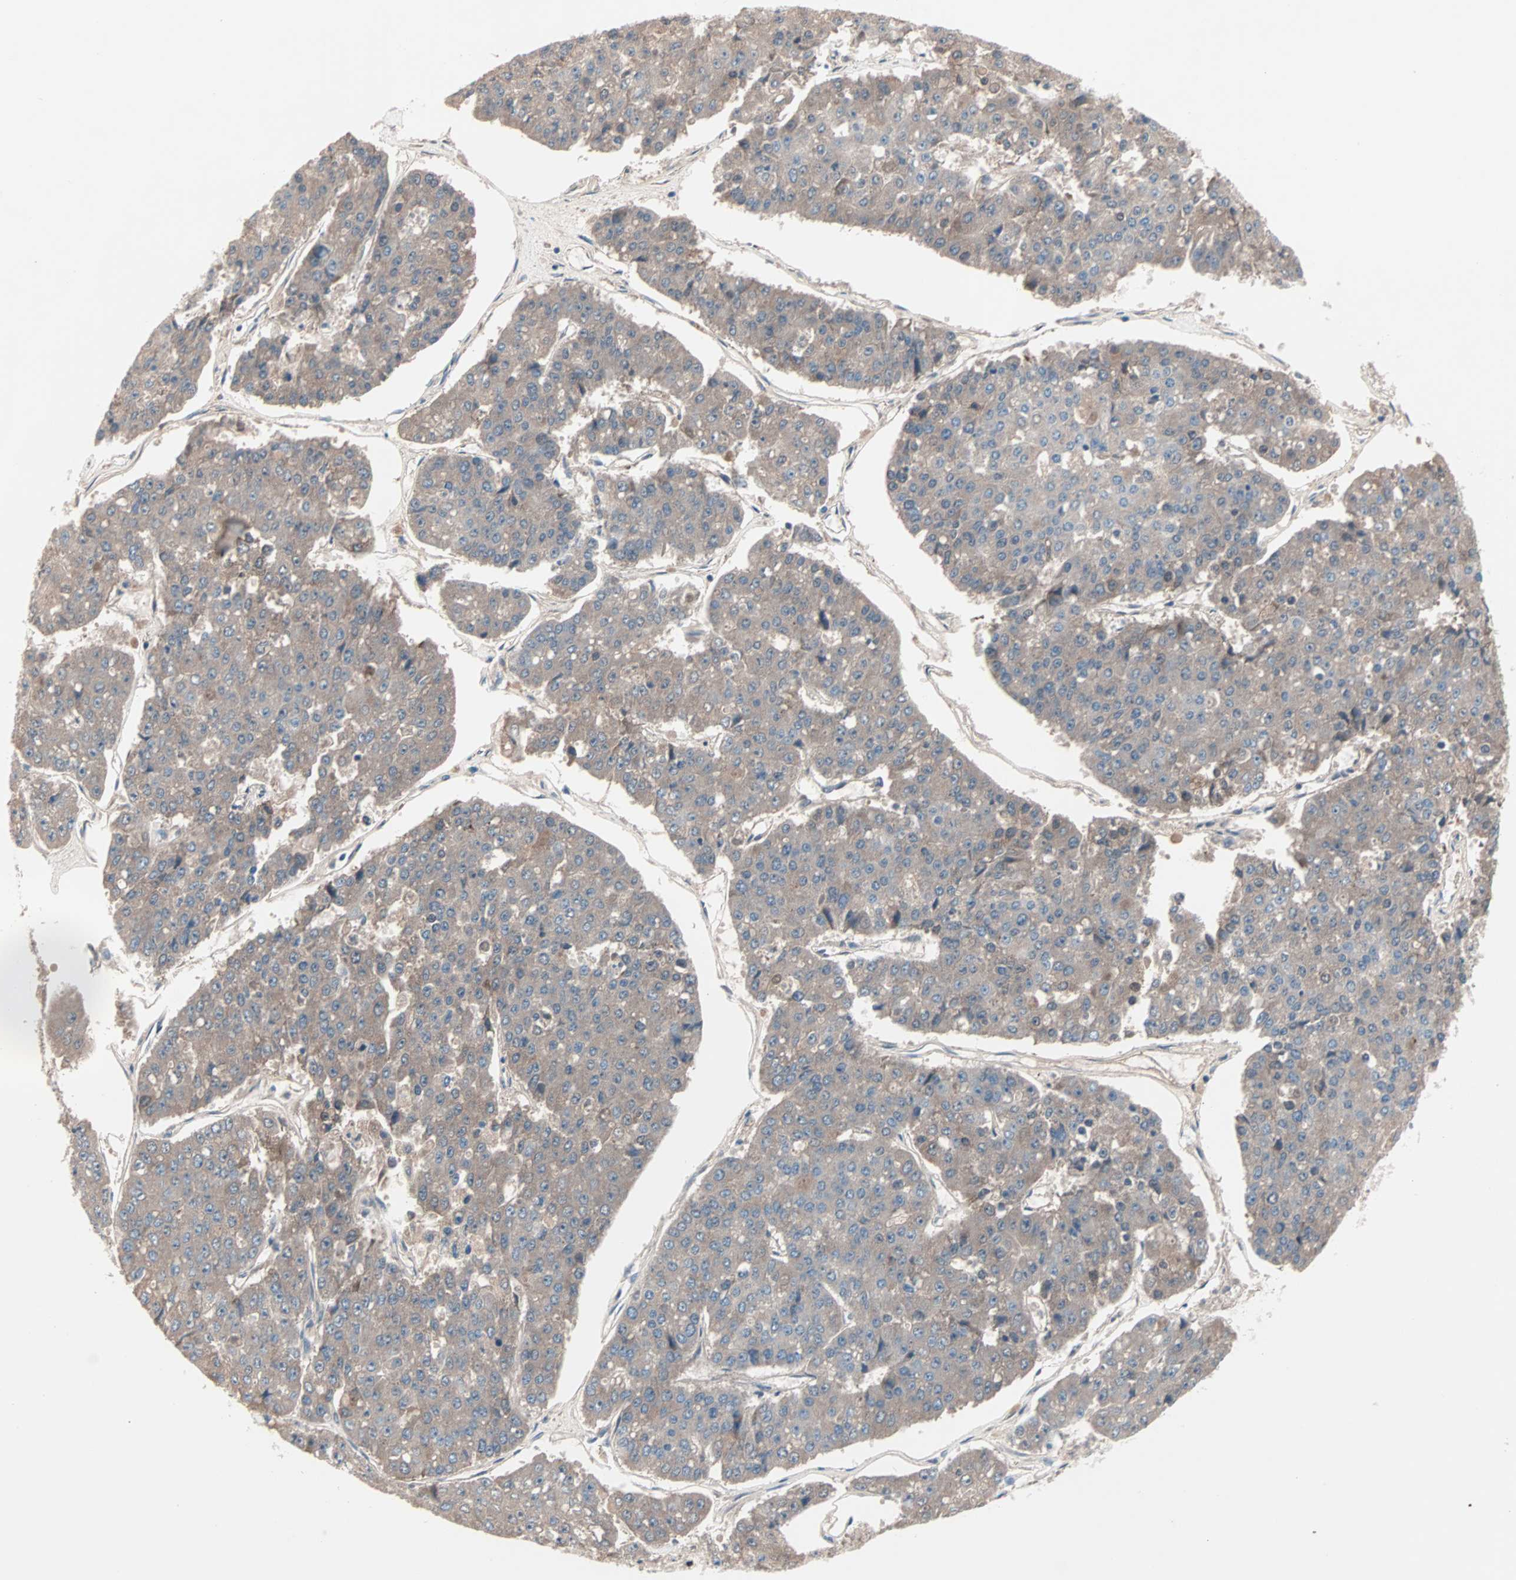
{"staining": {"intensity": "weak", "quantity": ">75%", "location": "cytoplasmic/membranous"}, "tissue": "pancreatic cancer", "cell_type": "Tumor cells", "image_type": "cancer", "snomed": [{"axis": "morphology", "description": "Adenocarcinoma, NOS"}, {"axis": "topography", "description": "Pancreas"}], "caption": "Brown immunohistochemical staining in pancreatic cancer displays weak cytoplasmic/membranous positivity in approximately >75% of tumor cells.", "gene": "CAD", "patient": {"sex": "male", "age": 50}}